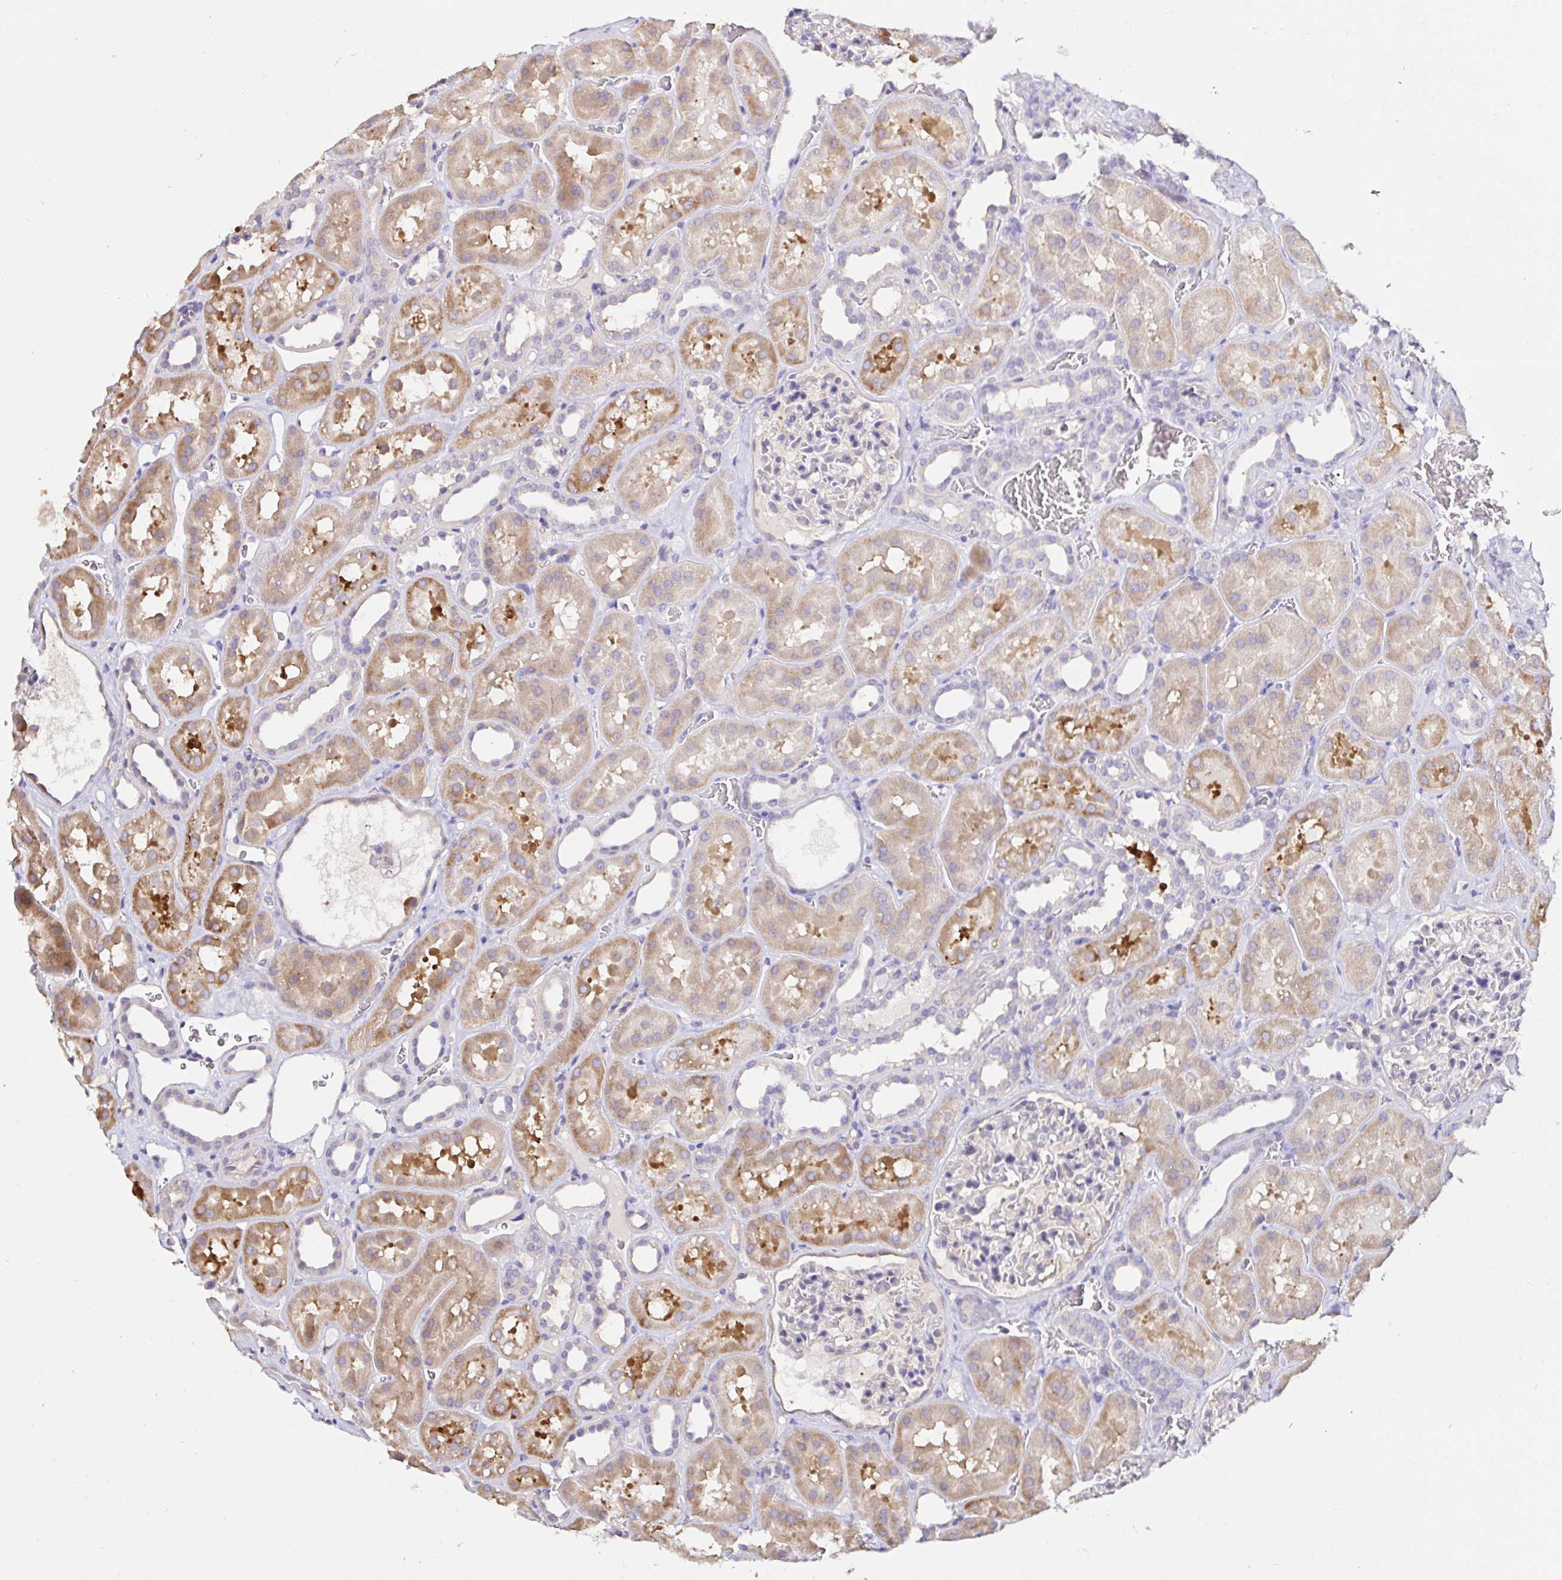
{"staining": {"intensity": "weak", "quantity": "<25%", "location": "cytoplasmic/membranous"}, "tissue": "kidney", "cell_type": "Cells in glomeruli", "image_type": "normal", "snomed": [{"axis": "morphology", "description": "Normal tissue, NOS"}, {"axis": "topography", "description": "Kidney"}], "caption": "Cells in glomeruli are negative for protein expression in normal human kidney. (DAB (3,3'-diaminobenzidine) IHC with hematoxylin counter stain).", "gene": "RSRP1", "patient": {"sex": "female", "age": 41}}